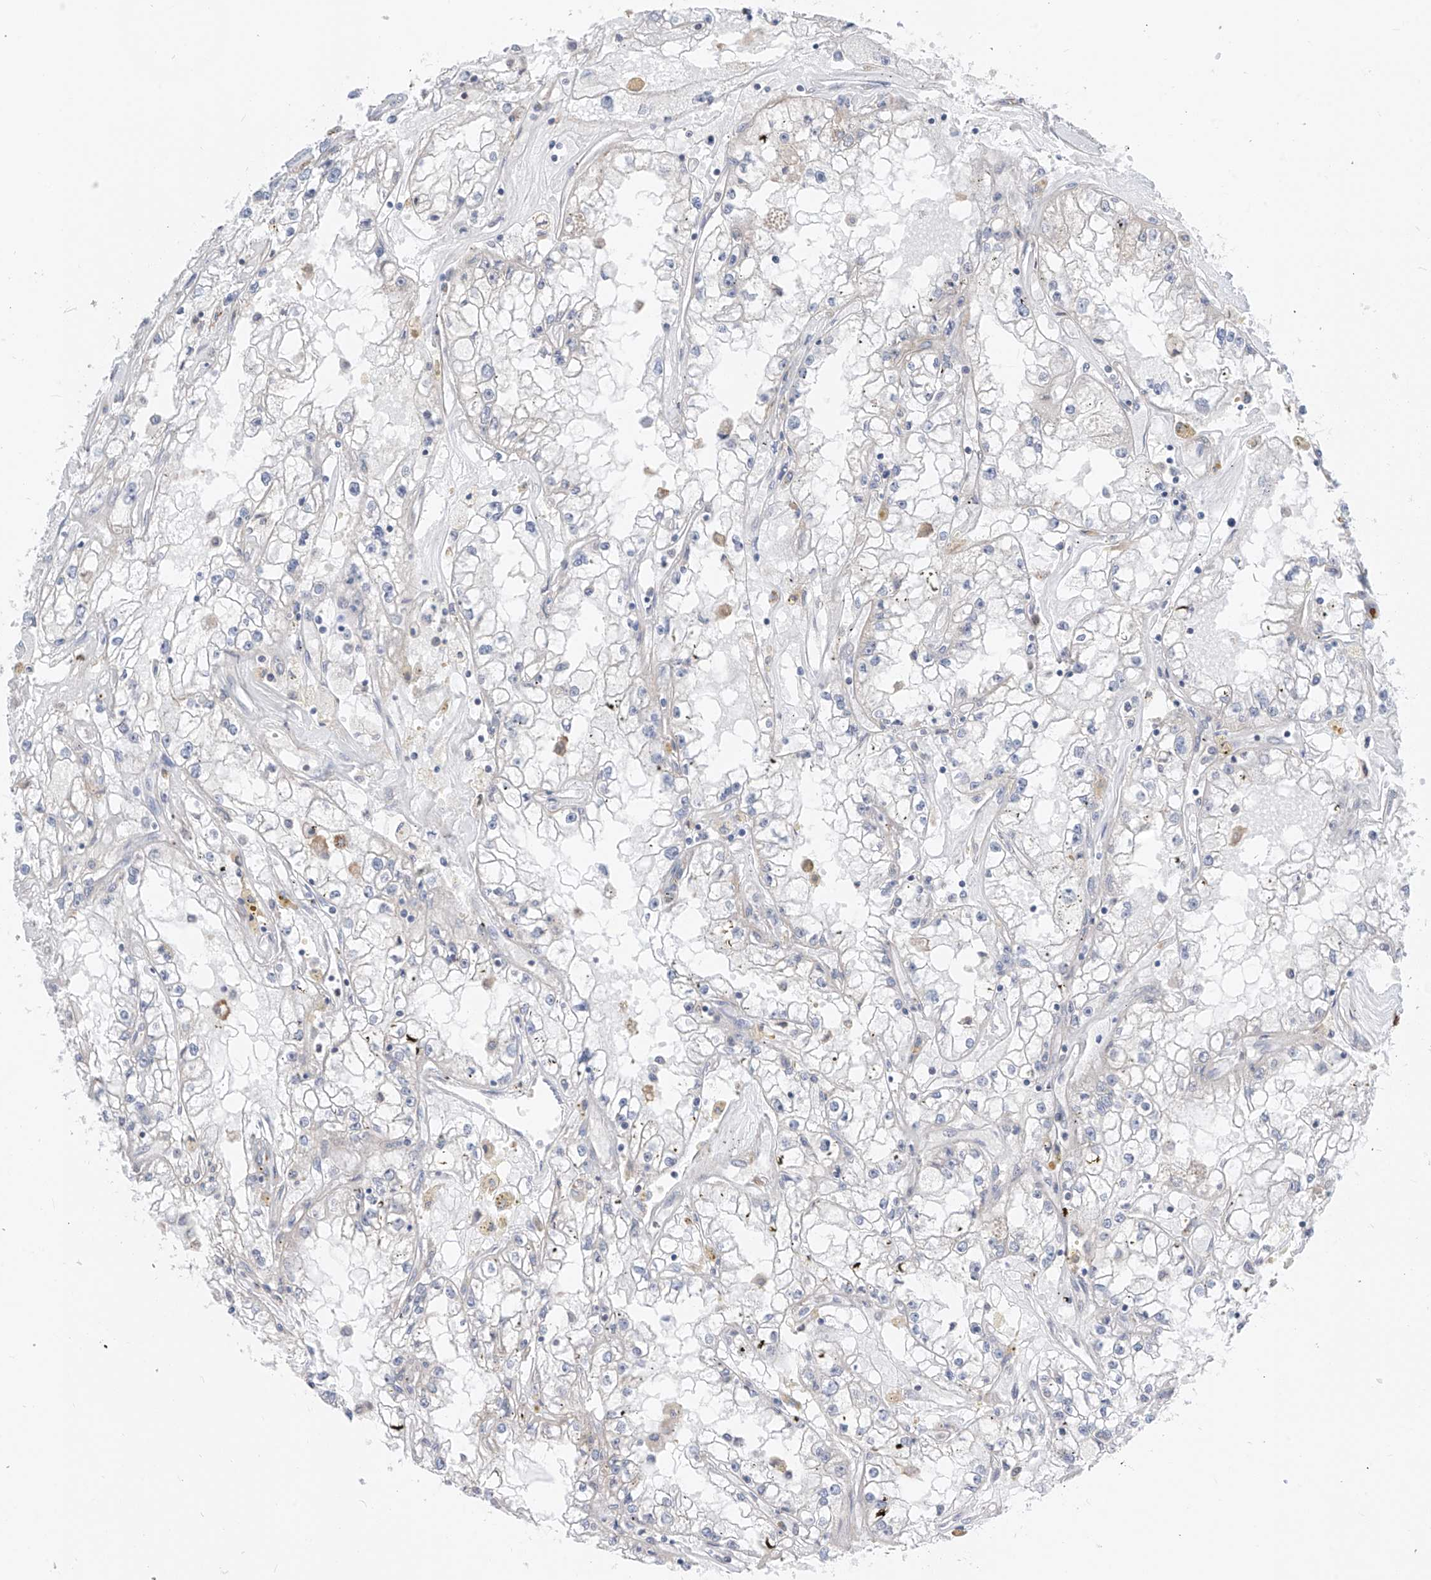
{"staining": {"intensity": "negative", "quantity": "none", "location": "none"}, "tissue": "renal cancer", "cell_type": "Tumor cells", "image_type": "cancer", "snomed": [{"axis": "morphology", "description": "Adenocarcinoma, NOS"}, {"axis": "topography", "description": "Kidney"}], "caption": "IHC histopathology image of neoplastic tissue: human renal cancer (adenocarcinoma) stained with DAB (3,3'-diaminobenzidine) demonstrates no significant protein positivity in tumor cells.", "gene": "ABLIM2", "patient": {"sex": "male", "age": 56}}